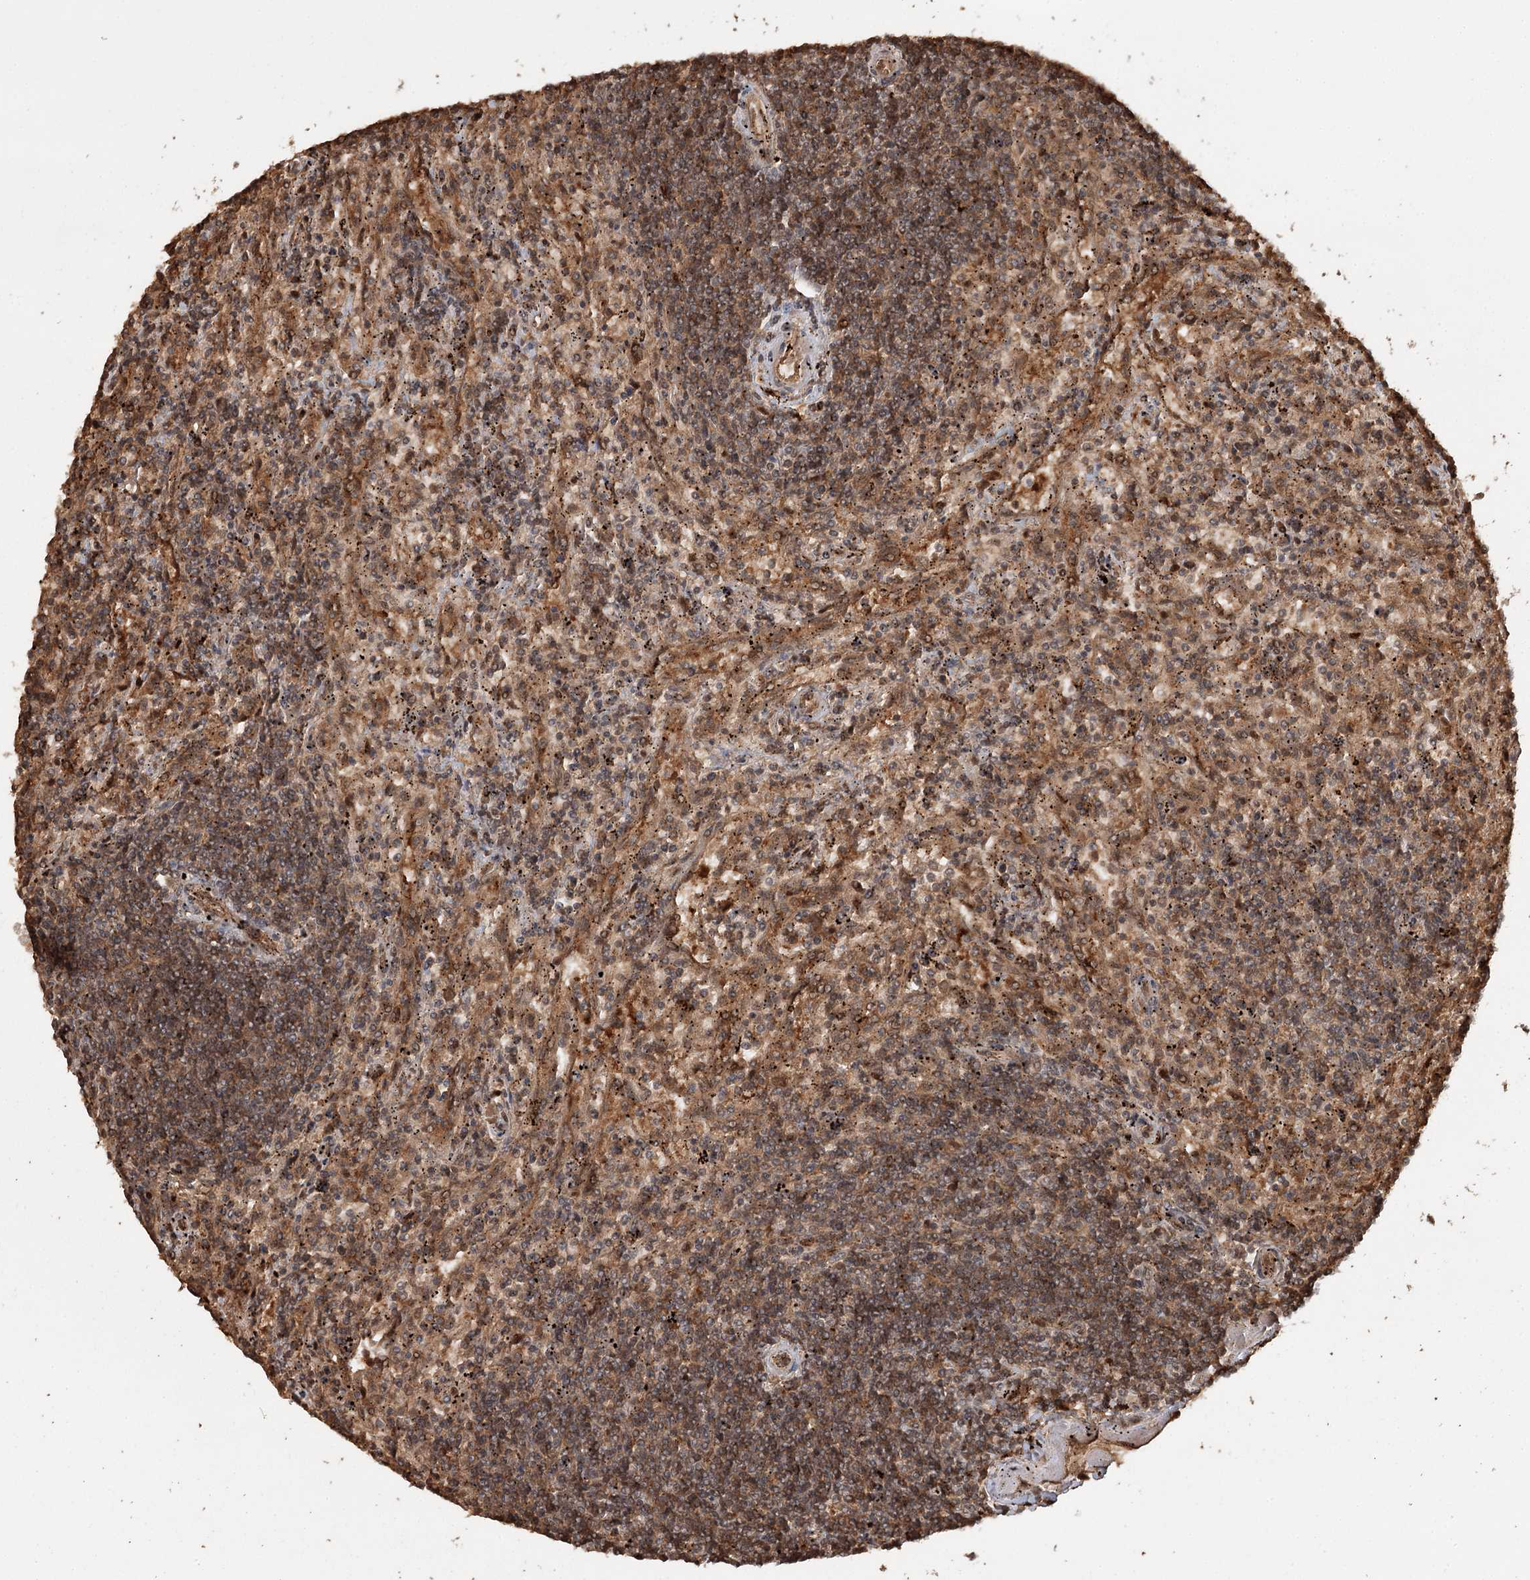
{"staining": {"intensity": "weak", "quantity": "25%-75%", "location": "cytoplasmic/membranous"}, "tissue": "lymphoma", "cell_type": "Tumor cells", "image_type": "cancer", "snomed": [{"axis": "morphology", "description": "Malignant lymphoma, non-Hodgkin's type, Low grade"}, {"axis": "topography", "description": "Spleen"}], "caption": "Malignant lymphoma, non-Hodgkin's type (low-grade) stained with a brown dye shows weak cytoplasmic/membranous positive expression in approximately 25%-75% of tumor cells.", "gene": "N6AMT1", "patient": {"sex": "male", "age": 76}}